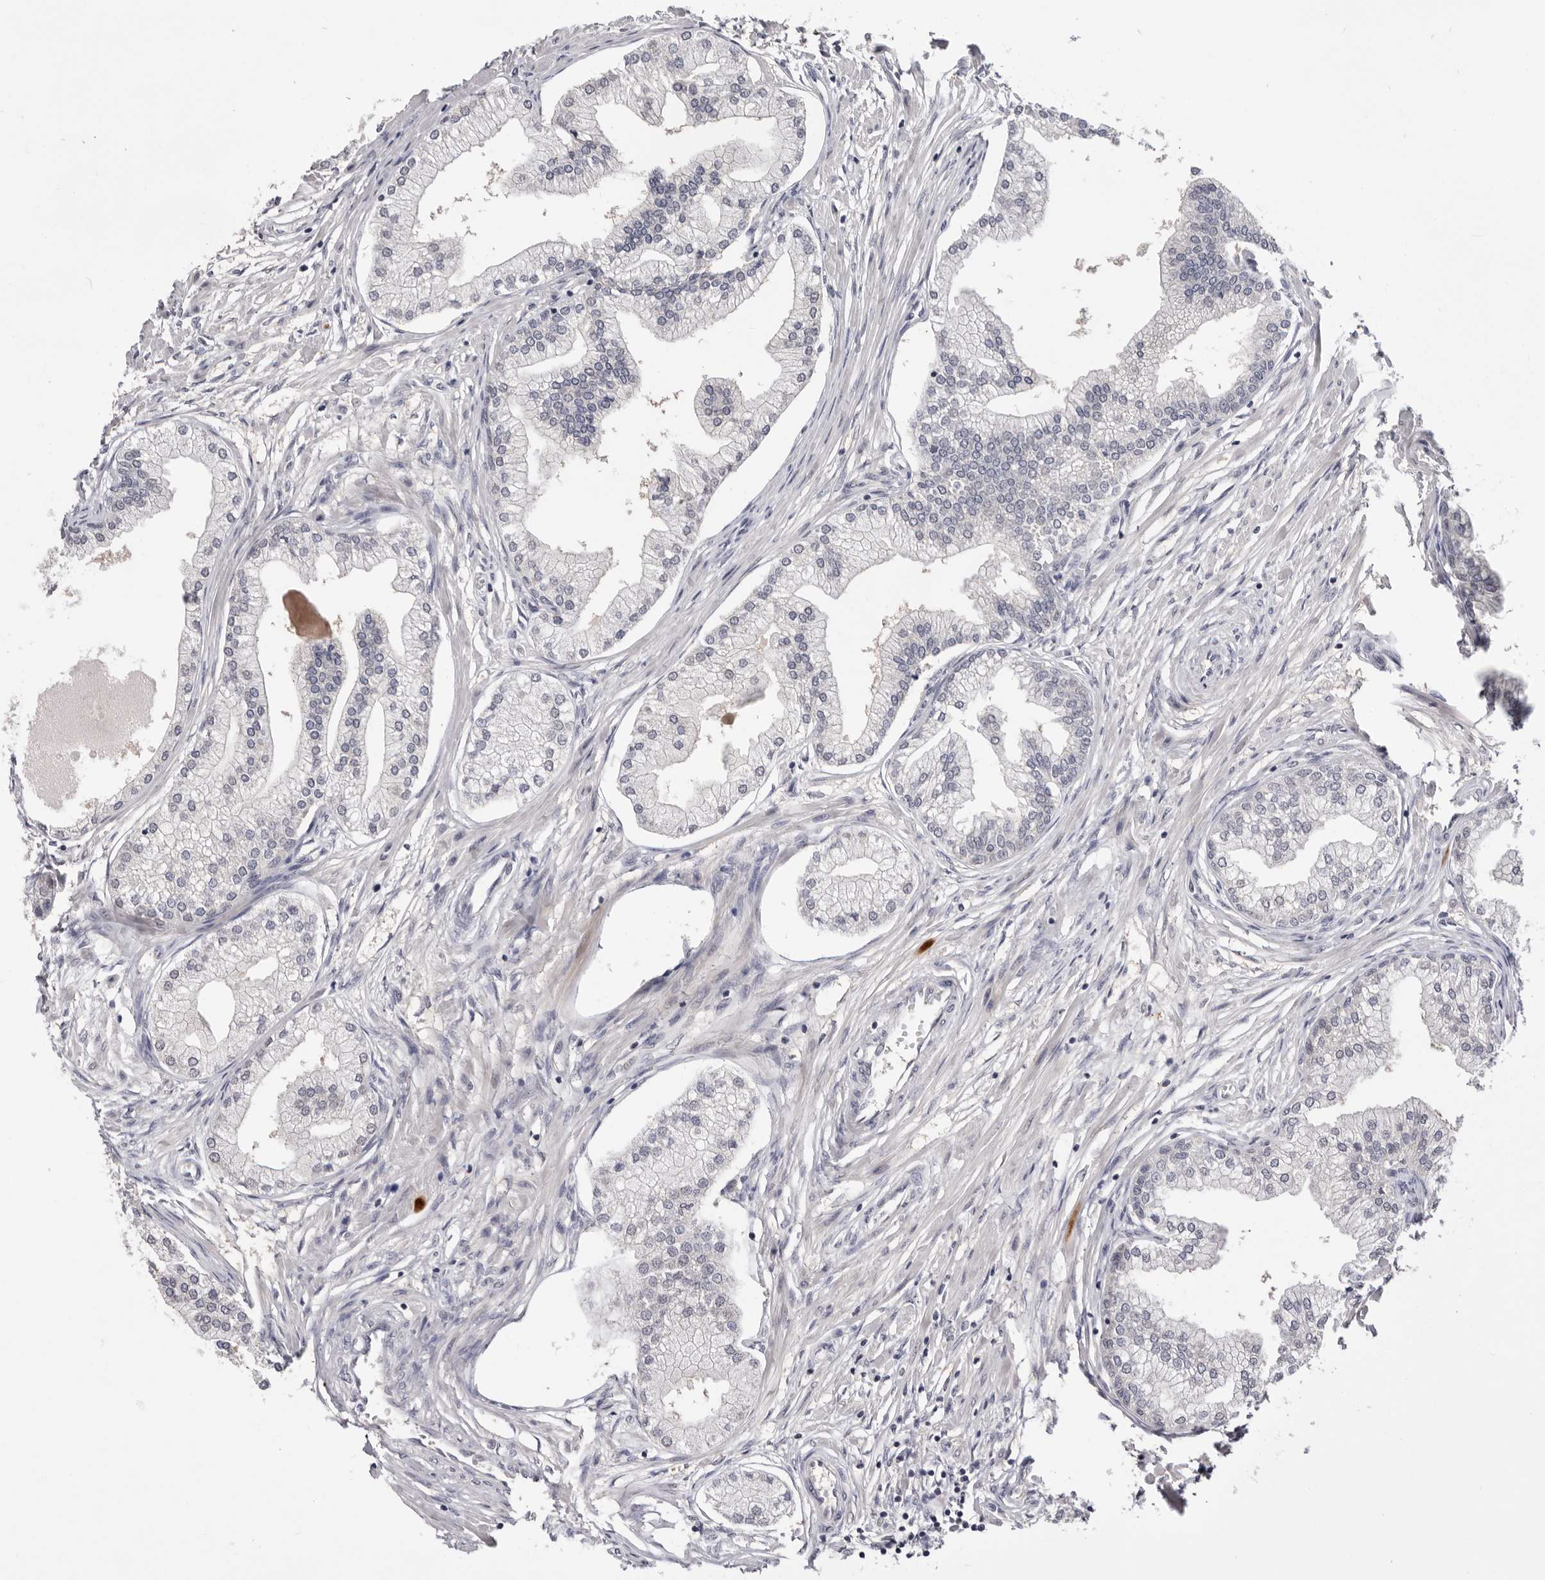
{"staining": {"intensity": "negative", "quantity": "none", "location": "none"}, "tissue": "prostate", "cell_type": "Glandular cells", "image_type": "normal", "snomed": [{"axis": "morphology", "description": "Normal tissue, NOS"}, {"axis": "morphology", "description": "Urothelial carcinoma, Low grade"}, {"axis": "topography", "description": "Urinary bladder"}, {"axis": "topography", "description": "Prostate"}], "caption": "Immunohistochemical staining of normal human prostate shows no significant positivity in glandular cells. (DAB (3,3'-diaminobenzidine) IHC, high magnification).", "gene": "DOP1A", "patient": {"sex": "male", "age": 60}}